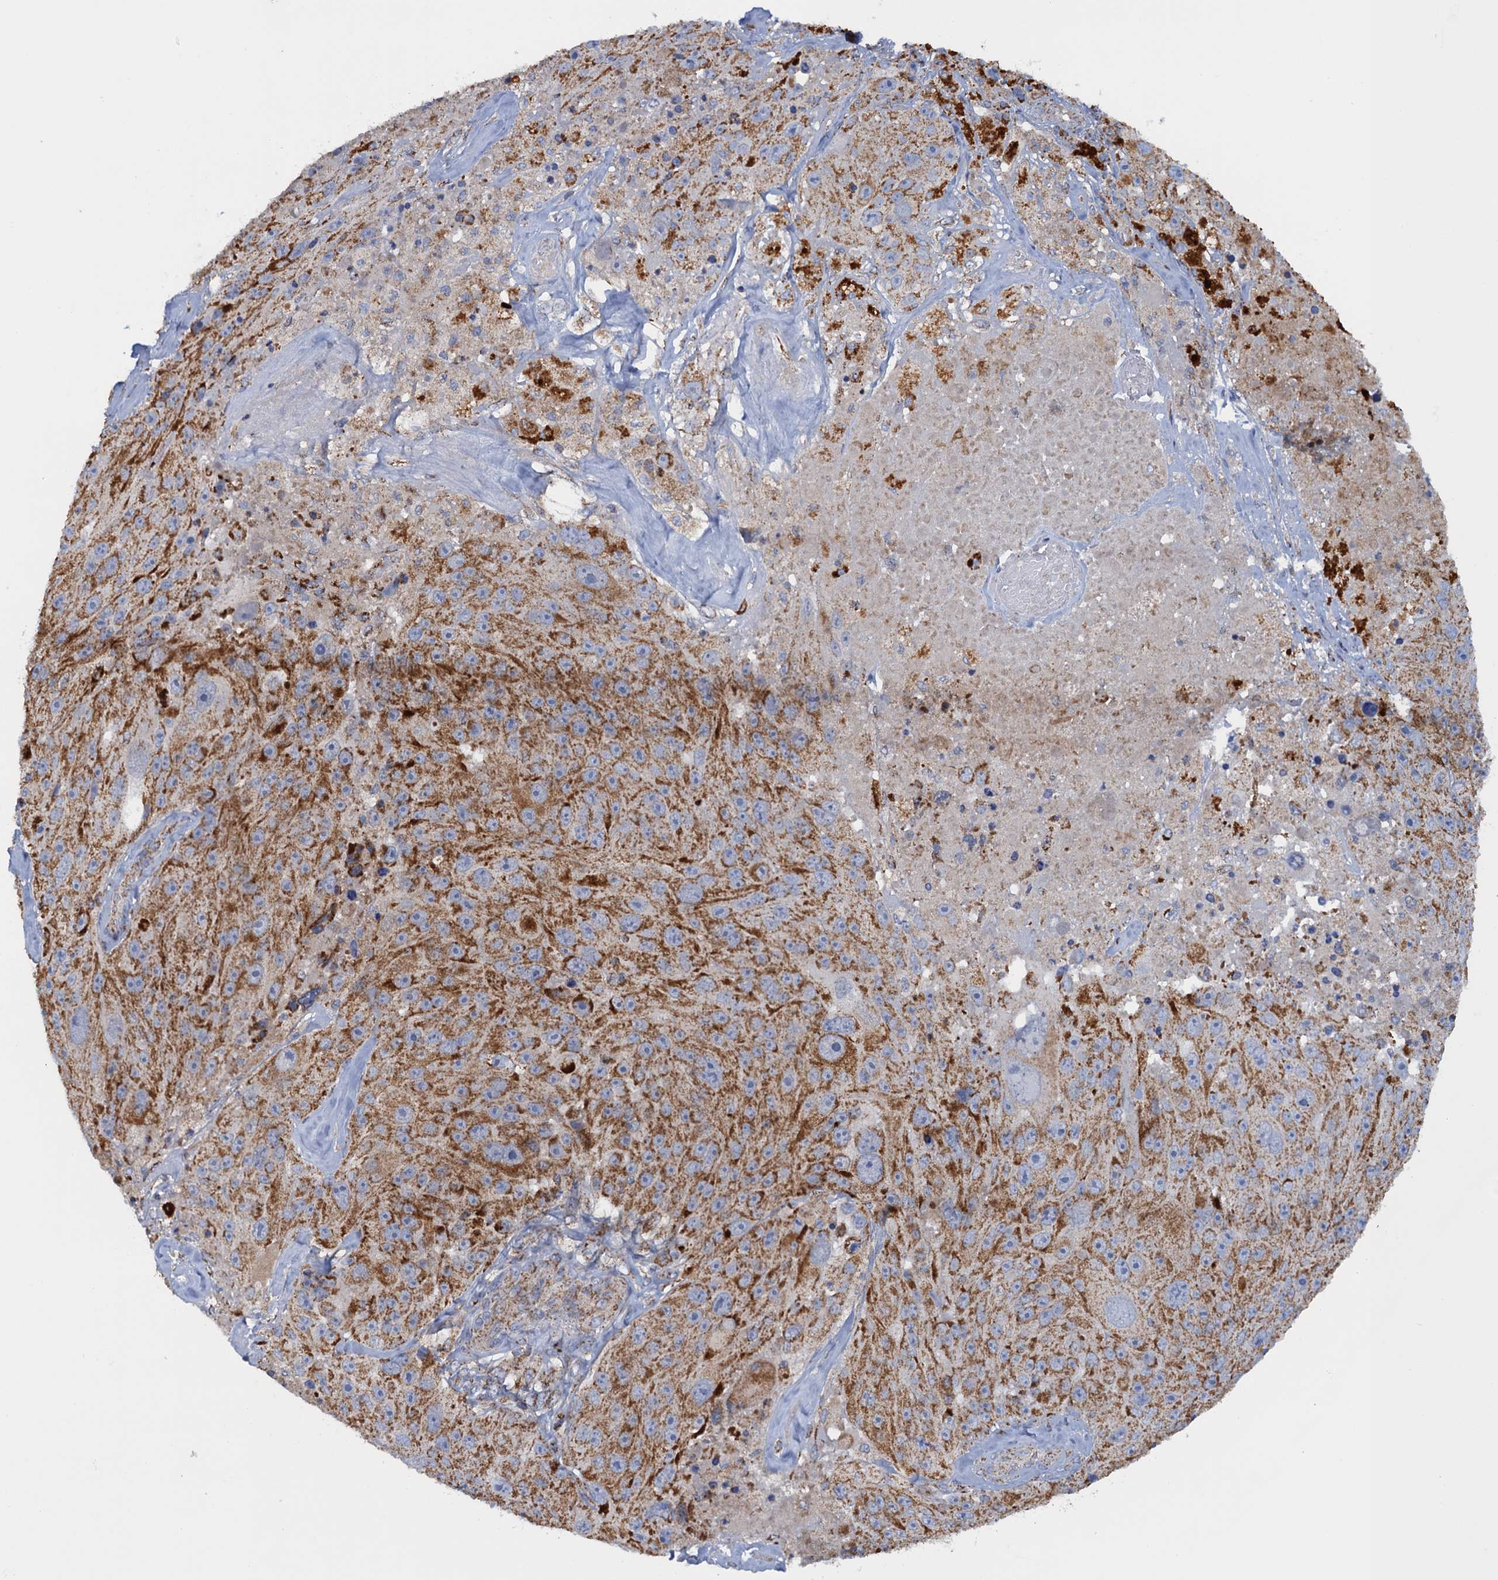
{"staining": {"intensity": "moderate", "quantity": ">75%", "location": "cytoplasmic/membranous"}, "tissue": "melanoma", "cell_type": "Tumor cells", "image_type": "cancer", "snomed": [{"axis": "morphology", "description": "Malignant melanoma, Metastatic site"}, {"axis": "topography", "description": "Lymph node"}], "caption": "Immunohistochemistry micrograph of neoplastic tissue: malignant melanoma (metastatic site) stained using immunohistochemistry (IHC) shows medium levels of moderate protein expression localized specifically in the cytoplasmic/membranous of tumor cells, appearing as a cytoplasmic/membranous brown color.", "gene": "GTPBP3", "patient": {"sex": "male", "age": 62}}